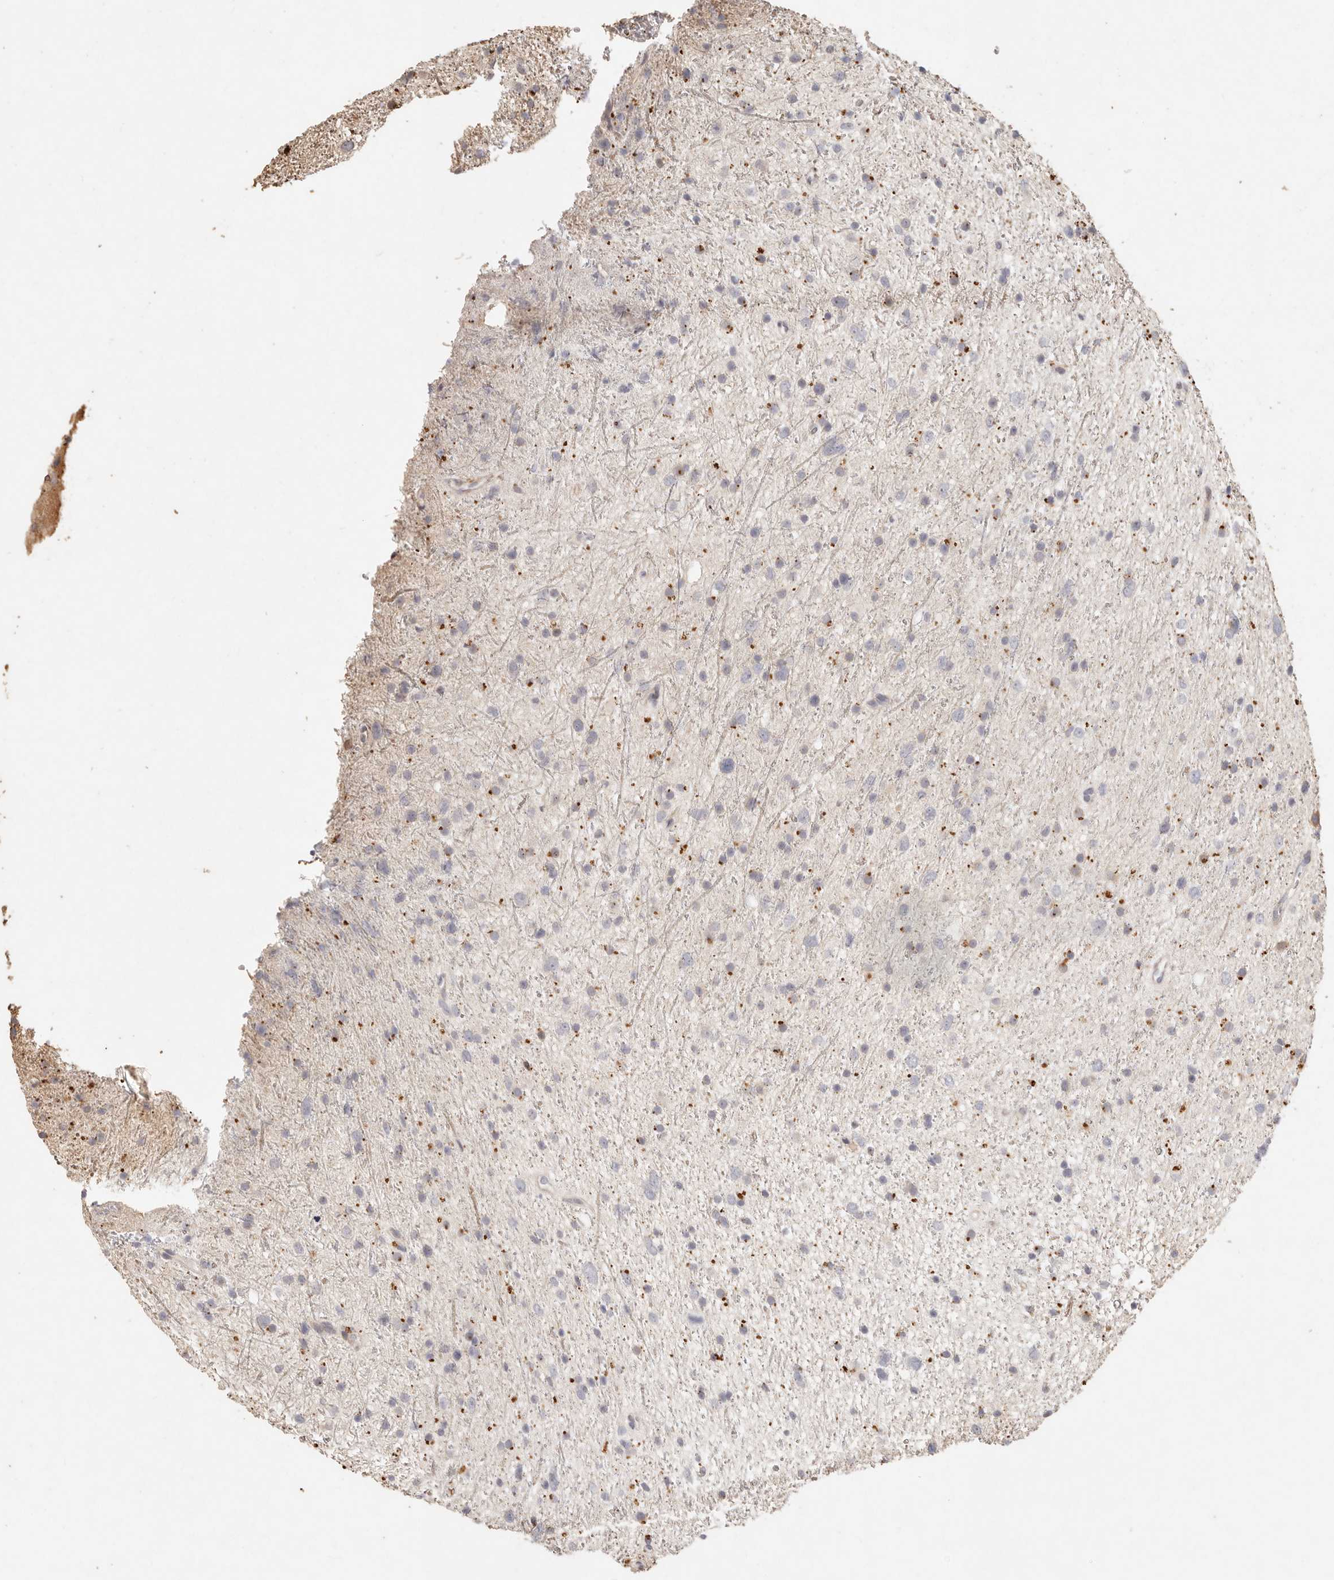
{"staining": {"intensity": "negative", "quantity": "none", "location": "none"}, "tissue": "glioma", "cell_type": "Tumor cells", "image_type": "cancer", "snomed": [{"axis": "morphology", "description": "Glioma, malignant, Low grade"}, {"axis": "topography", "description": "Cerebral cortex"}], "caption": "Immunohistochemical staining of human glioma displays no significant positivity in tumor cells. (Immunohistochemistry, brightfield microscopy, high magnification).", "gene": "KIF9", "patient": {"sex": "female", "age": 39}}